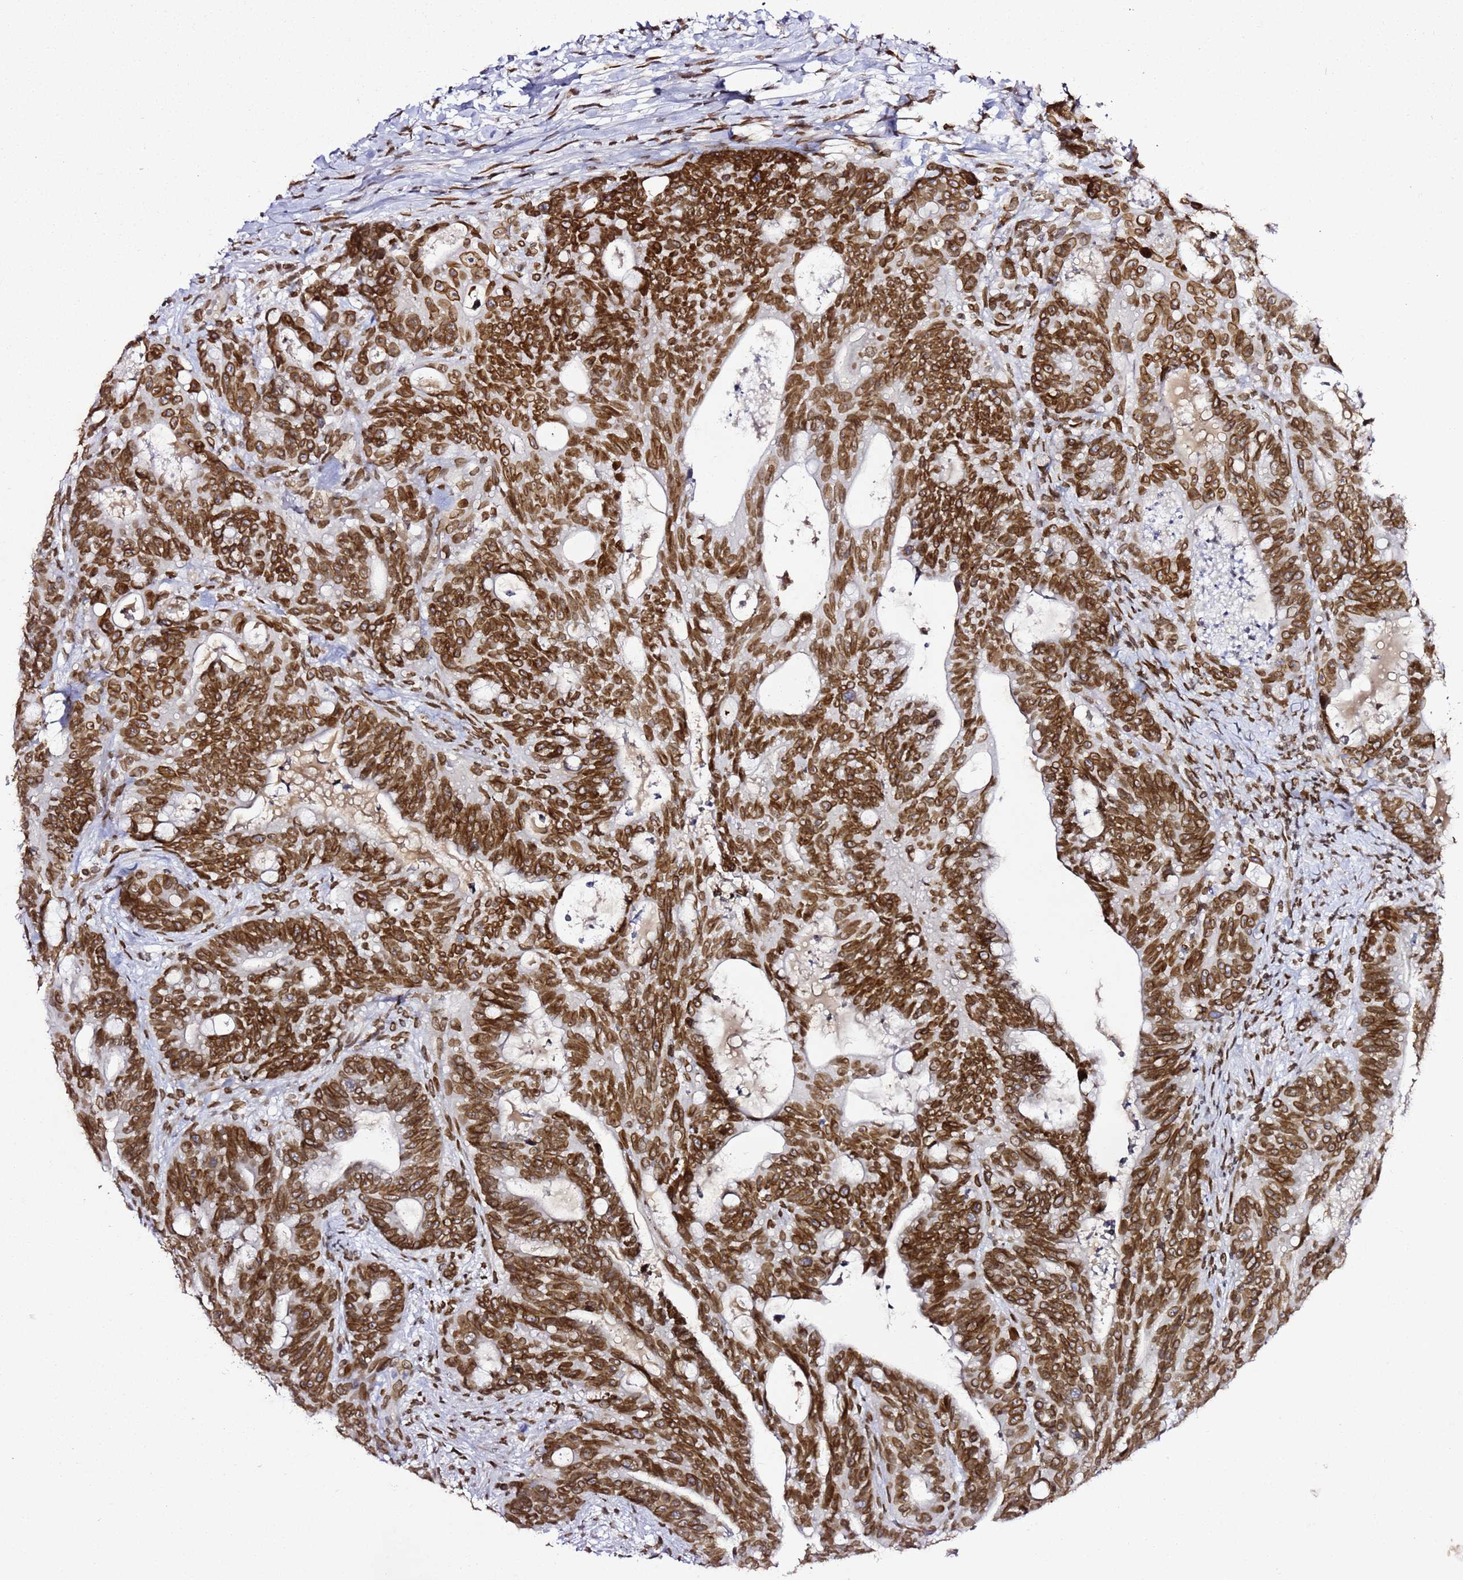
{"staining": {"intensity": "moderate", "quantity": ">75%", "location": "nuclear"}, "tissue": "colorectal cancer", "cell_type": "Tumor cells", "image_type": "cancer", "snomed": [{"axis": "morphology", "description": "Adenocarcinoma, NOS"}, {"axis": "topography", "description": "Colon"}], "caption": "Immunohistochemistry histopathology image of neoplastic tissue: adenocarcinoma (colorectal) stained using IHC demonstrates medium levels of moderate protein expression localized specifically in the nuclear of tumor cells, appearing as a nuclear brown color.", "gene": "POU6F1", "patient": {"sex": "female", "age": 82}}